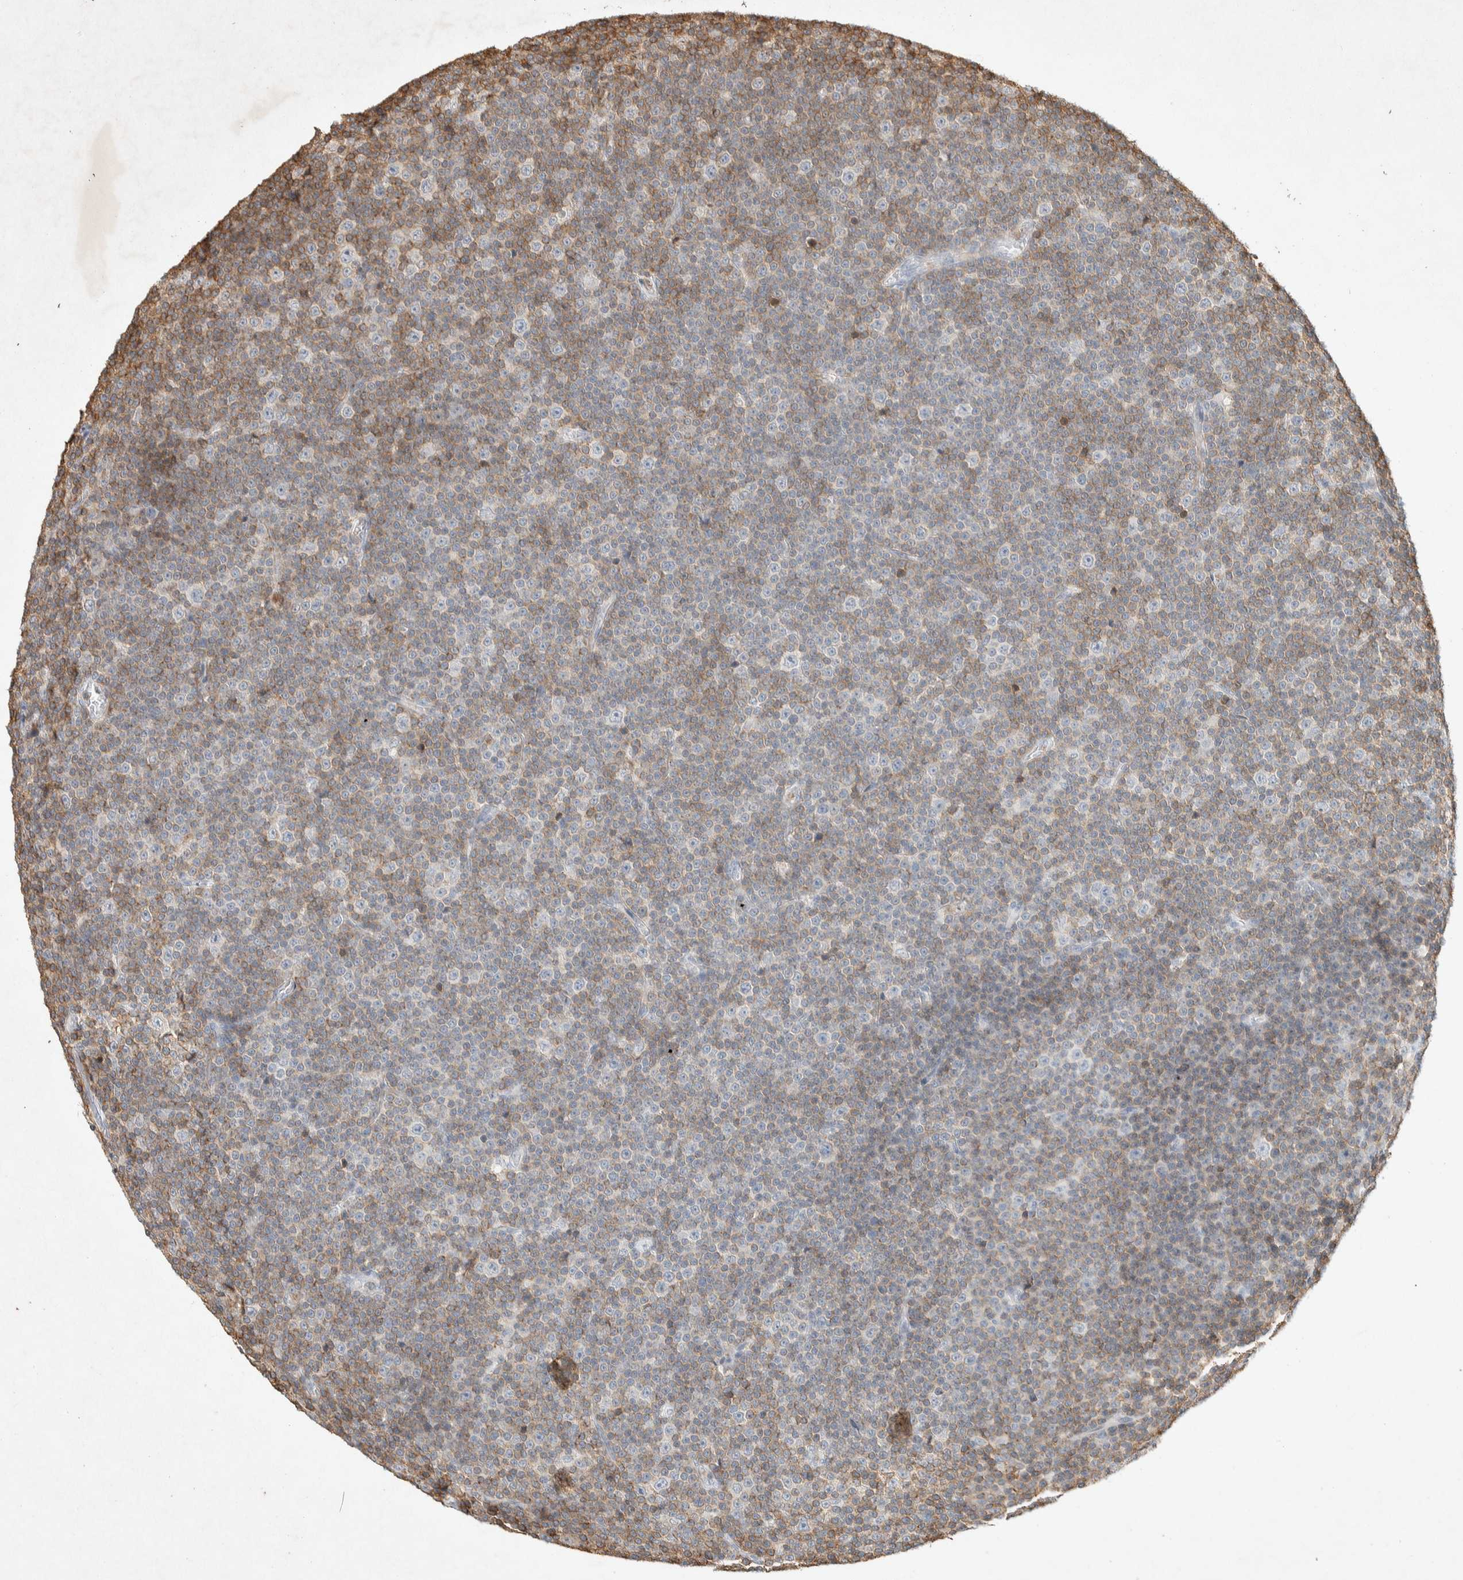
{"staining": {"intensity": "moderate", "quantity": "<25%", "location": "cytoplasmic/membranous"}, "tissue": "lymphoma", "cell_type": "Tumor cells", "image_type": "cancer", "snomed": [{"axis": "morphology", "description": "Malignant lymphoma, non-Hodgkin's type, Low grade"}, {"axis": "topography", "description": "Lymph node"}], "caption": "The image reveals immunohistochemical staining of low-grade malignant lymphoma, non-Hodgkin's type. There is moderate cytoplasmic/membranous staining is seen in approximately <25% of tumor cells.", "gene": "RAC2", "patient": {"sex": "female", "age": 67}}